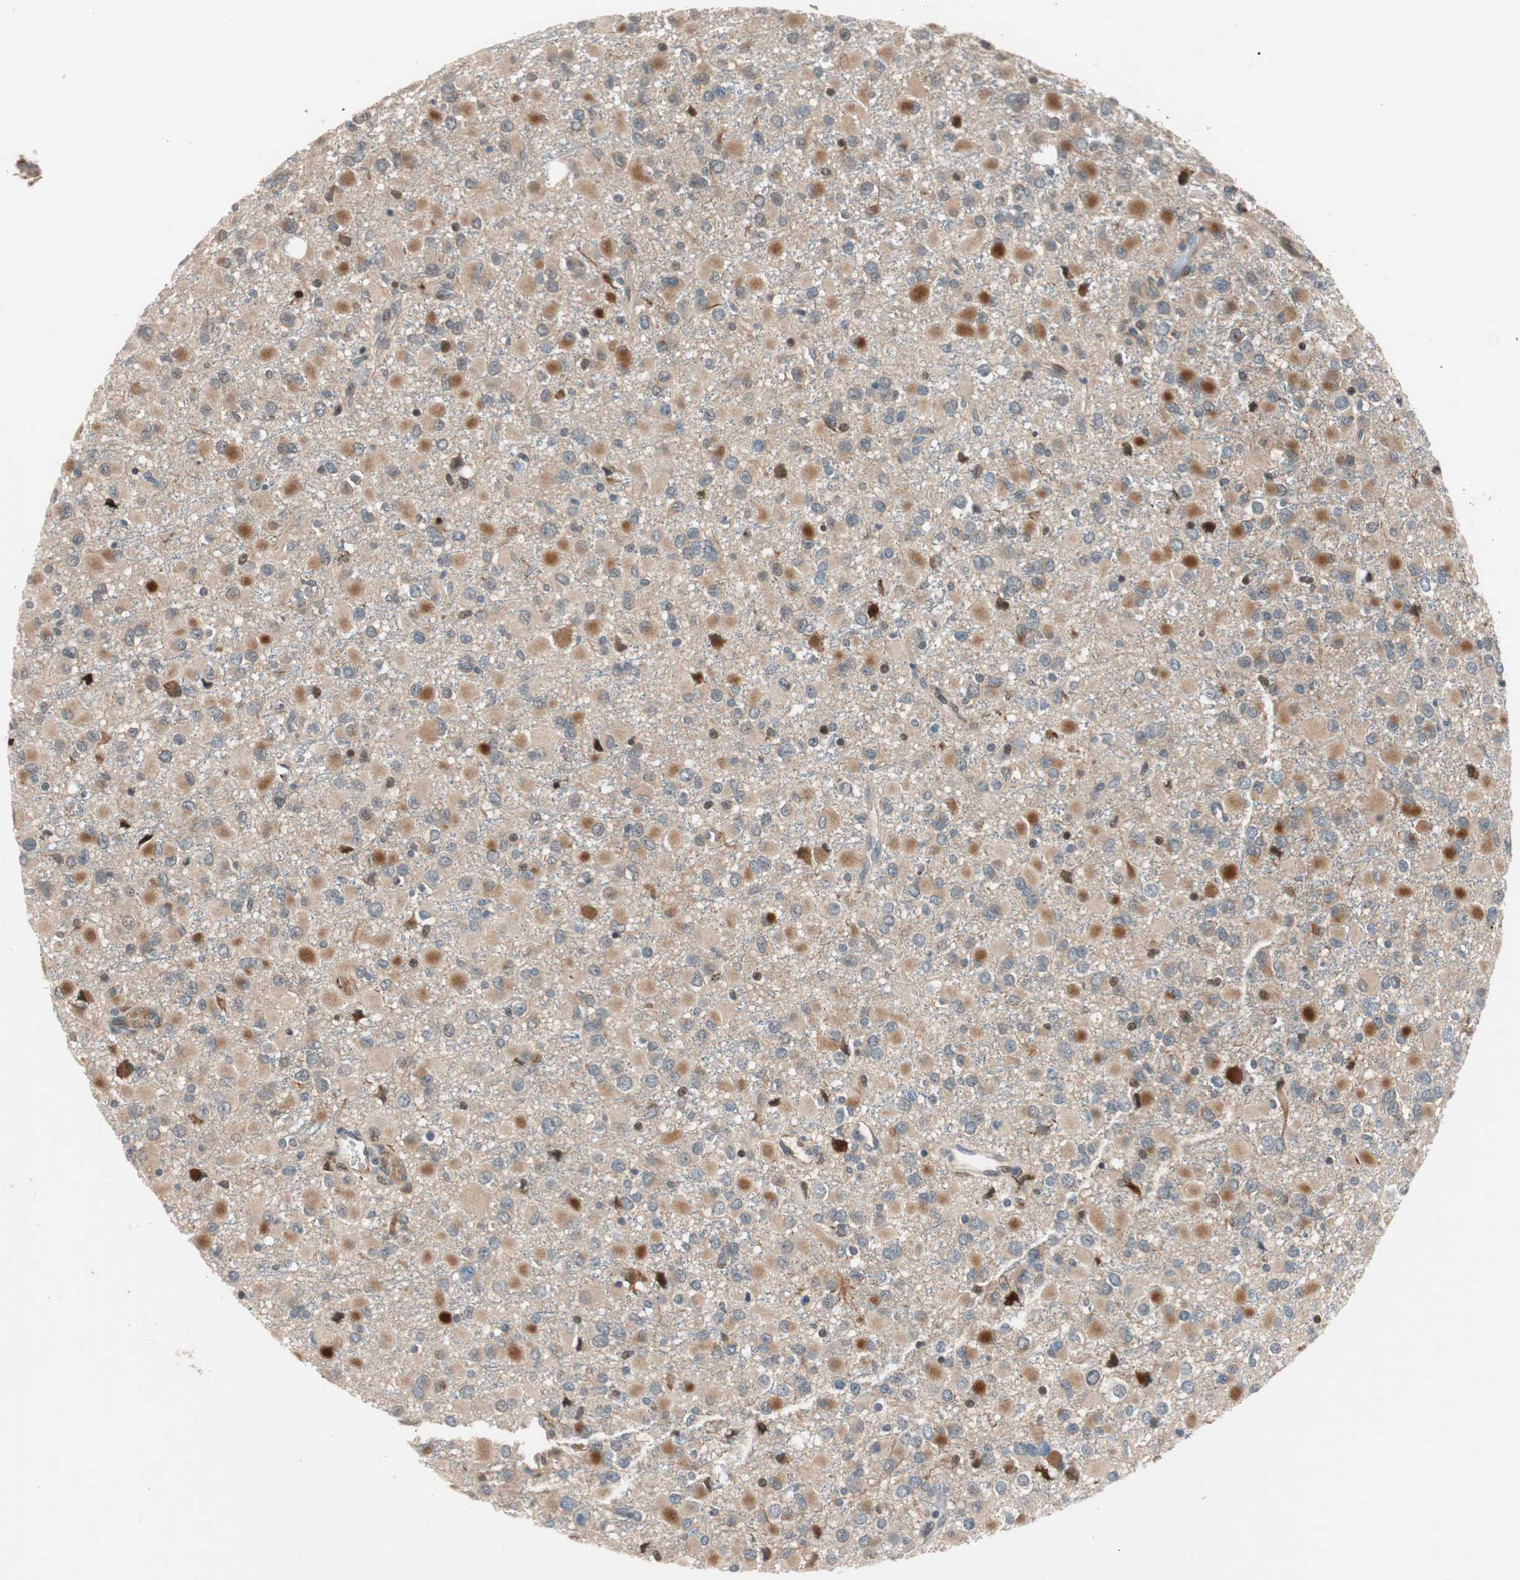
{"staining": {"intensity": "weak", "quantity": "<25%", "location": "cytoplasmic/membranous"}, "tissue": "glioma", "cell_type": "Tumor cells", "image_type": "cancer", "snomed": [{"axis": "morphology", "description": "Glioma, malignant, Low grade"}, {"axis": "topography", "description": "Brain"}], "caption": "Immunohistochemical staining of human malignant low-grade glioma exhibits no significant expression in tumor cells.", "gene": "PIK3R3", "patient": {"sex": "male", "age": 42}}